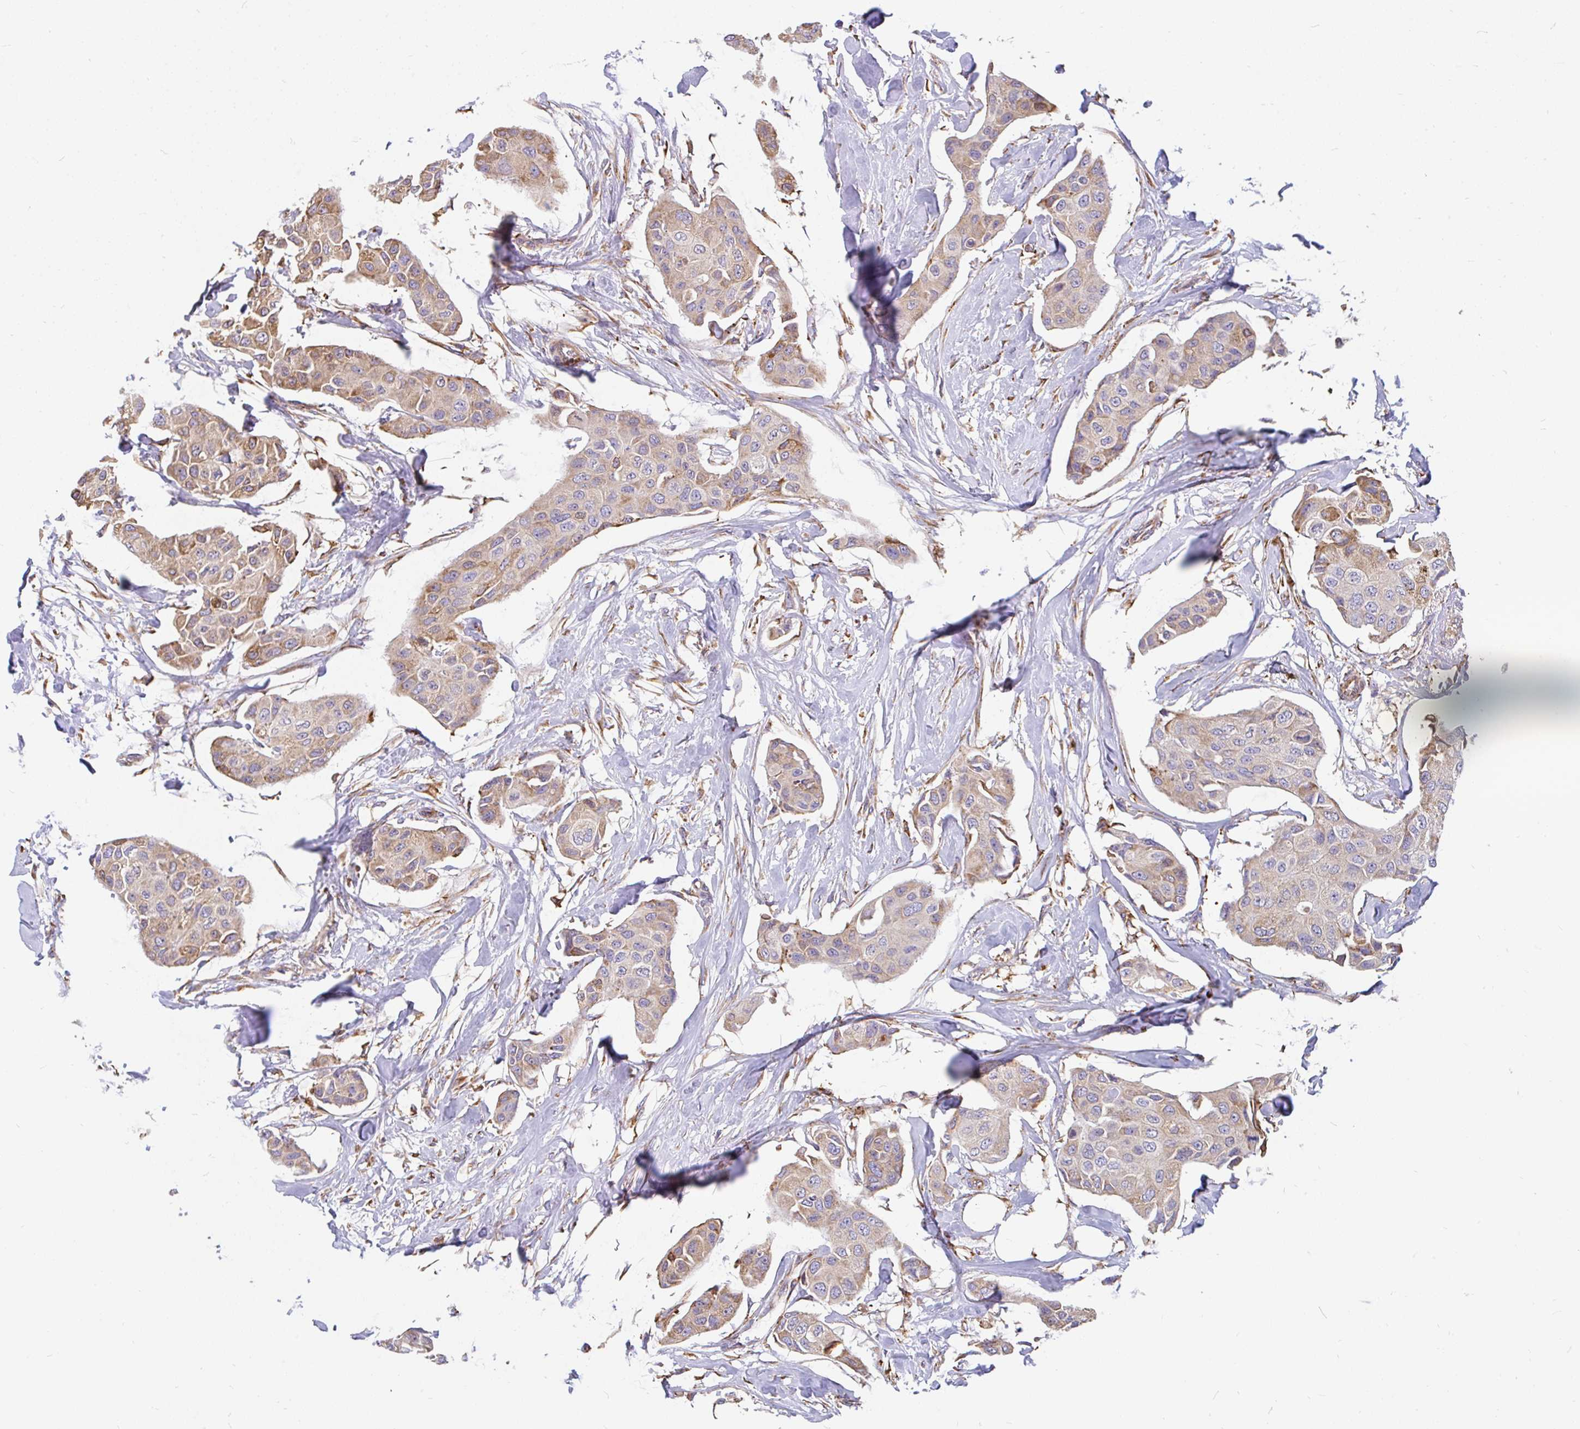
{"staining": {"intensity": "moderate", "quantity": "<25%", "location": "cytoplasmic/membranous"}, "tissue": "breast cancer", "cell_type": "Tumor cells", "image_type": "cancer", "snomed": [{"axis": "morphology", "description": "Duct carcinoma"}, {"axis": "topography", "description": "Breast"}, {"axis": "topography", "description": "Lymph node"}], "caption": "A brown stain highlights moderate cytoplasmic/membranous expression of a protein in human intraductal carcinoma (breast) tumor cells.", "gene": "EML5", "patient": {"sex": "female", "age": 80}}